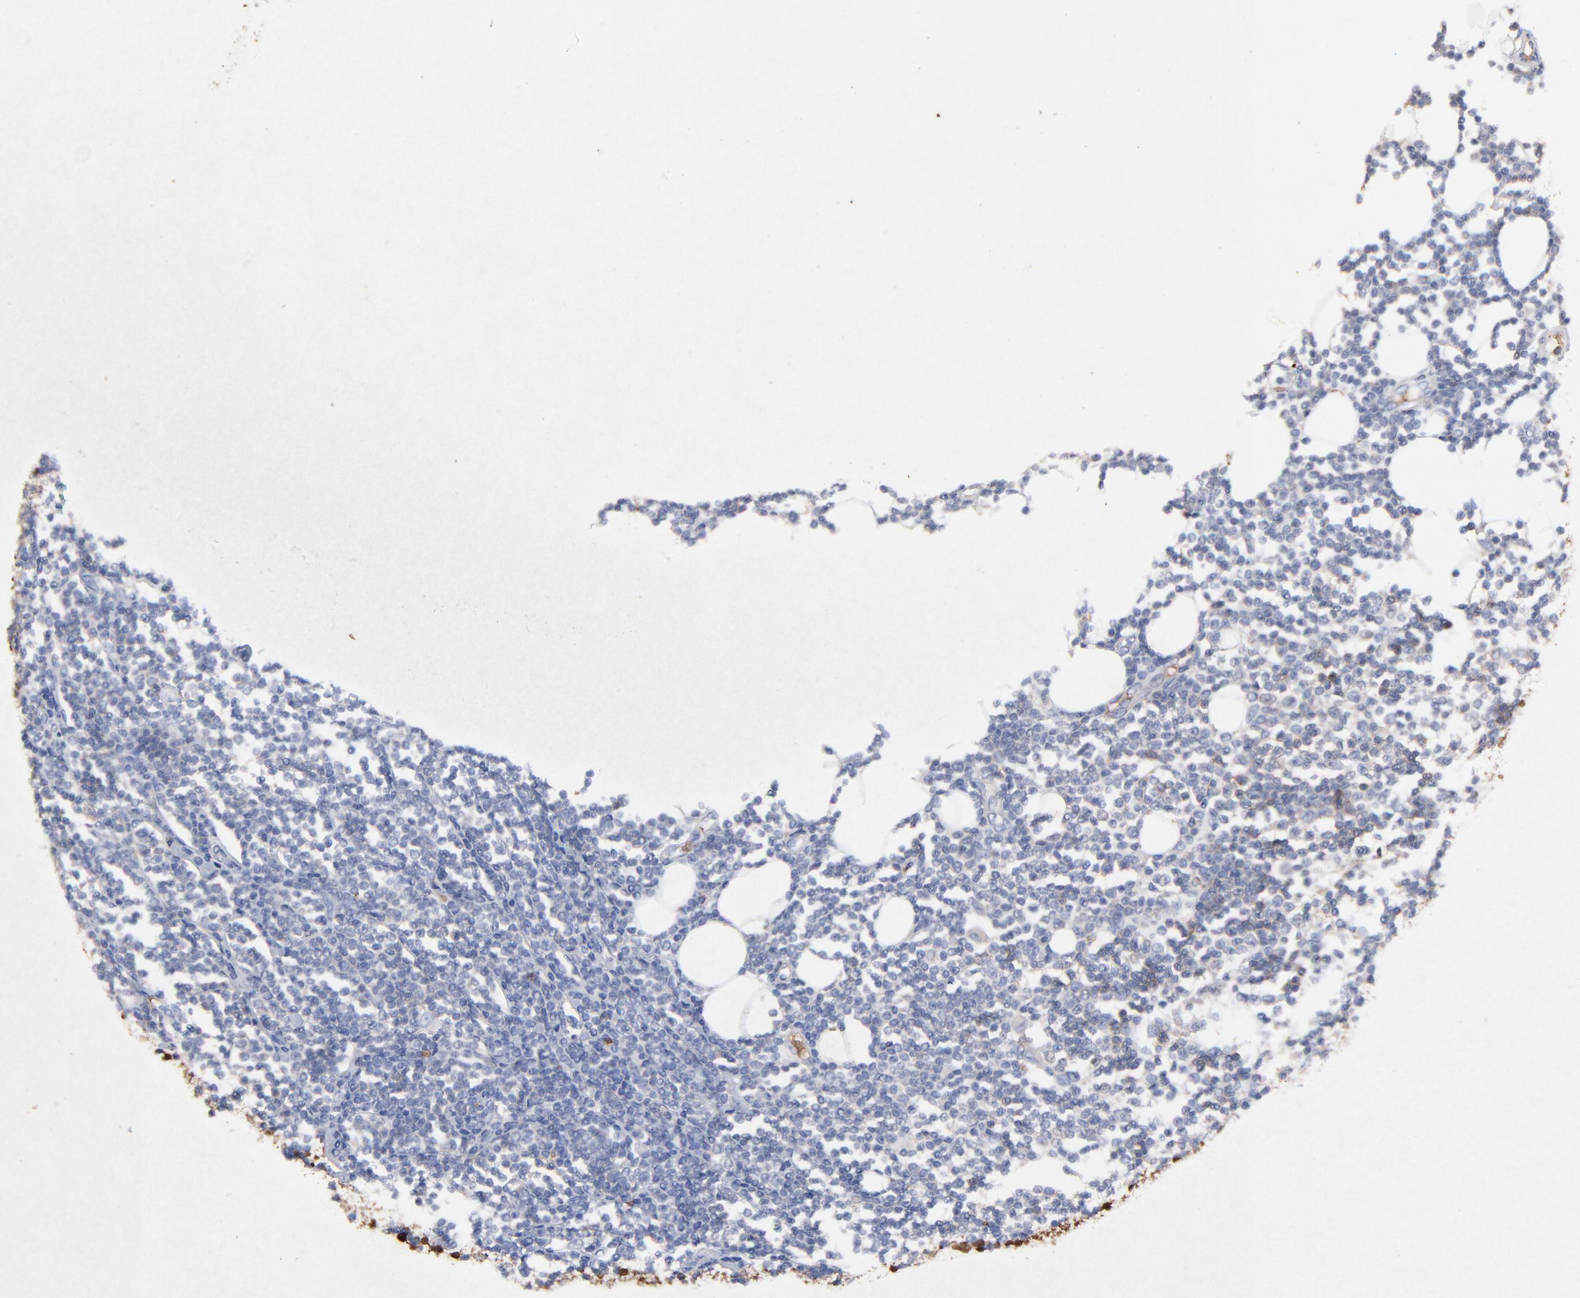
{"staining": {"intensity": "negative", "quantity": "none", "location": "none"}, "tissue": "lymphoma", "cell_type": "Tumor cells", "image_type": "cancer", "snomed": [{"axis": "morphology", "description": "Malignant lymphoma, non-Hodgkin's type, Low grade"}, {"axis": "topography", "description": "Soft tissue"}], "caption": "Immunohistochemistry (IHC) of low-grade malignant lymphoma, non-Hodgkin's type demonstrates no staining in tumor cells. The staining was performed using DAB to visualize the protein expression in brown, while the nuclei were stained in blue with hematoxylin (Magnification: 20x).", "gene": "PAG1", "patient": {"sex": "male", "age": 92}}